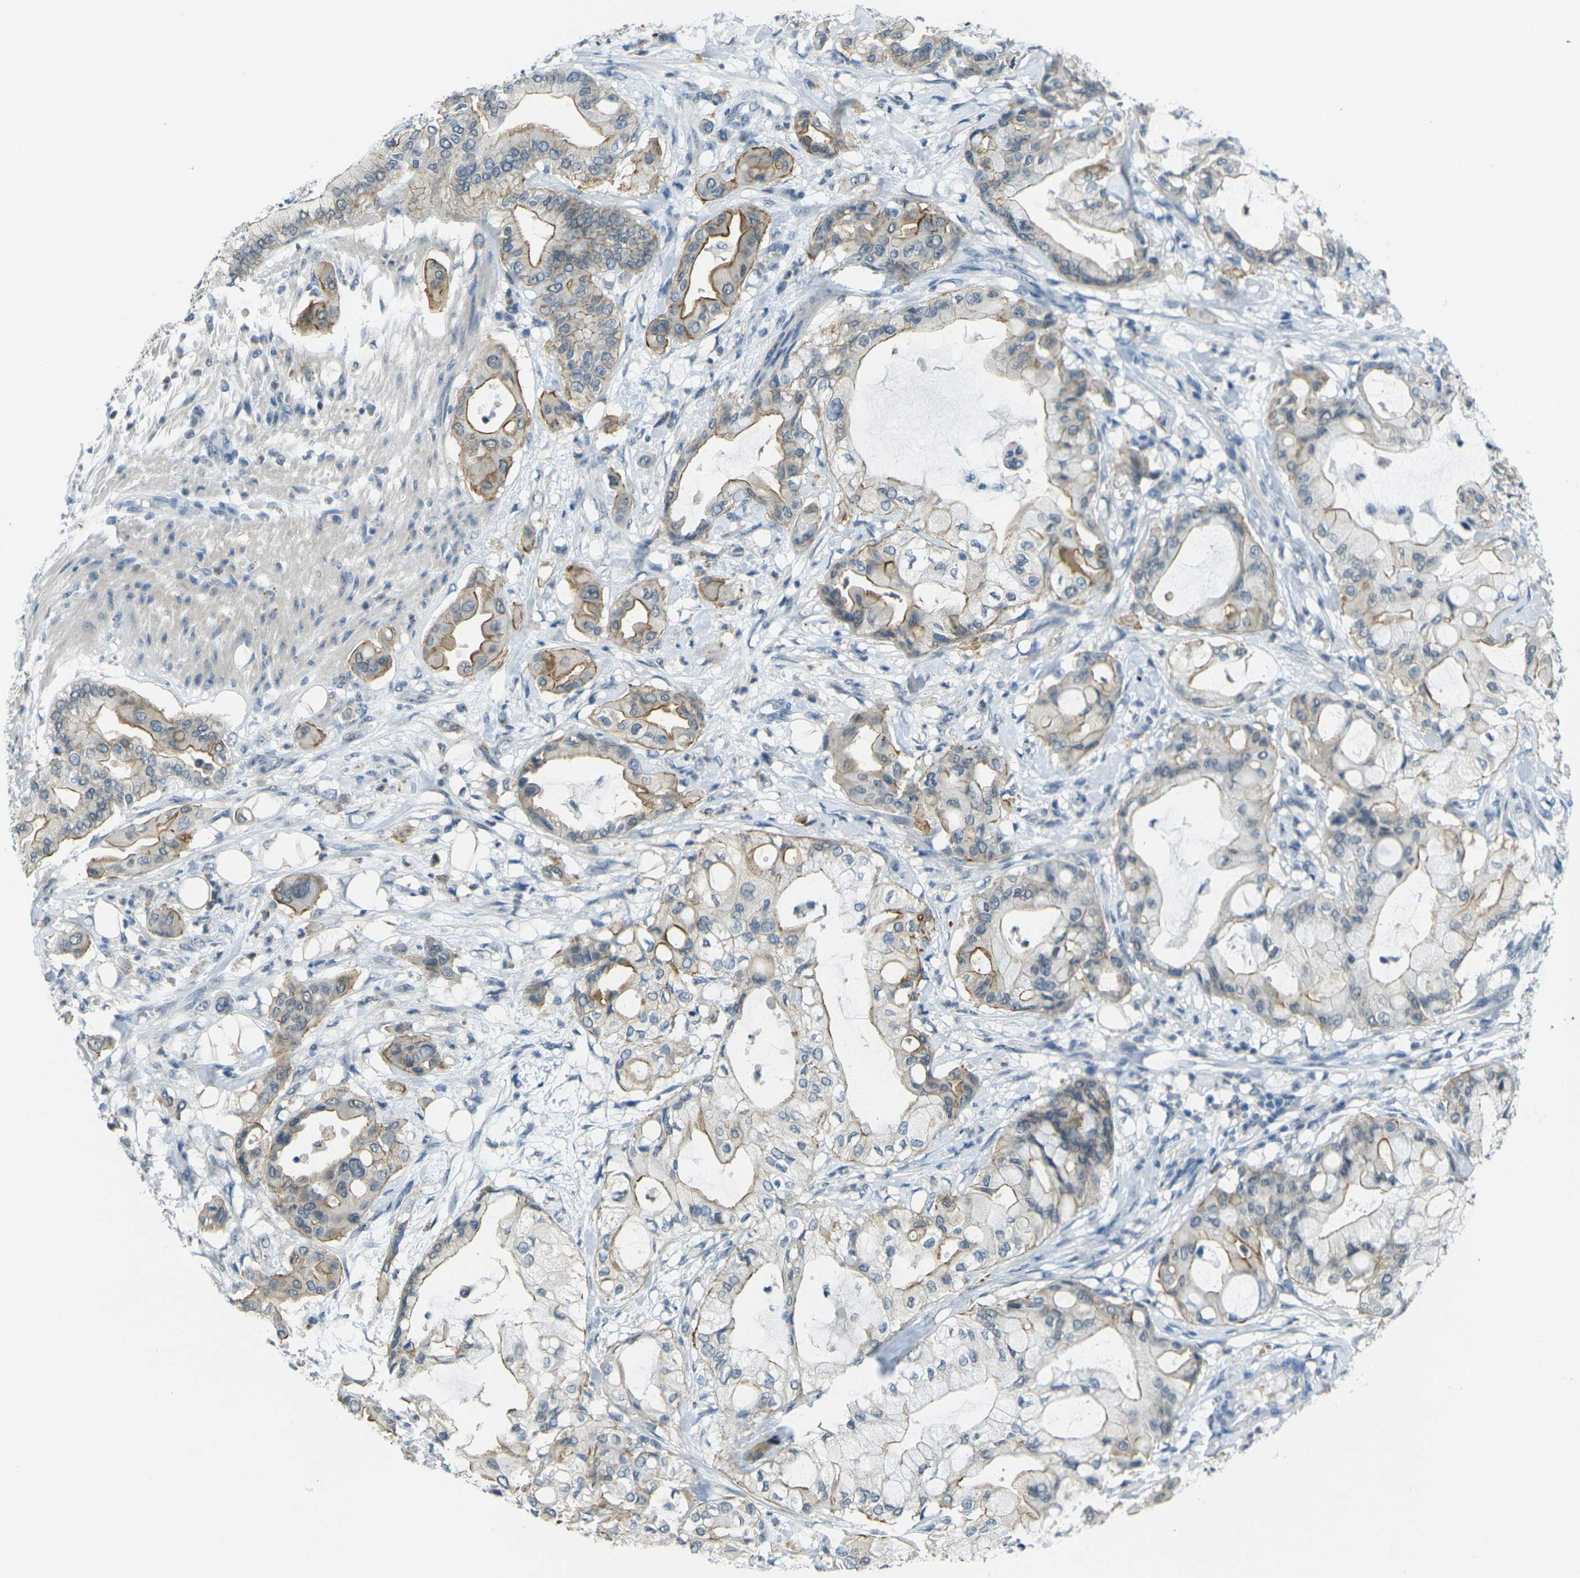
{"staining": {"intensity": "moderate", "quantity": "25%-75%", "location": "cytoplasmic/membranous"}, "tissue": "pancreatic cancer", "cell_type": "Tumor cells", "image_type": "cancer", "snomed": [{"axis": "morphology", "description": "Adenocarcinoma, NOS"}, {"axis": "morphology", "description": "Adenocarcinoma, metastatic, NOS"}, {"axis": "topography", "description": "Lymph node"}, {"axis": "topography", "description": "Pancreas"}, {"axis": "topography", "description": "Duodenum"}], "caption": "Protein analysis of pancreatic cancer (metastatic adenocarcinoma) tissue demonstrates moderate cytoplasmic/membranous expression in about 25%-75% of tumor cells.", "gene": "SPTBN2", "patient": {"sex": "female", "age": 64}}